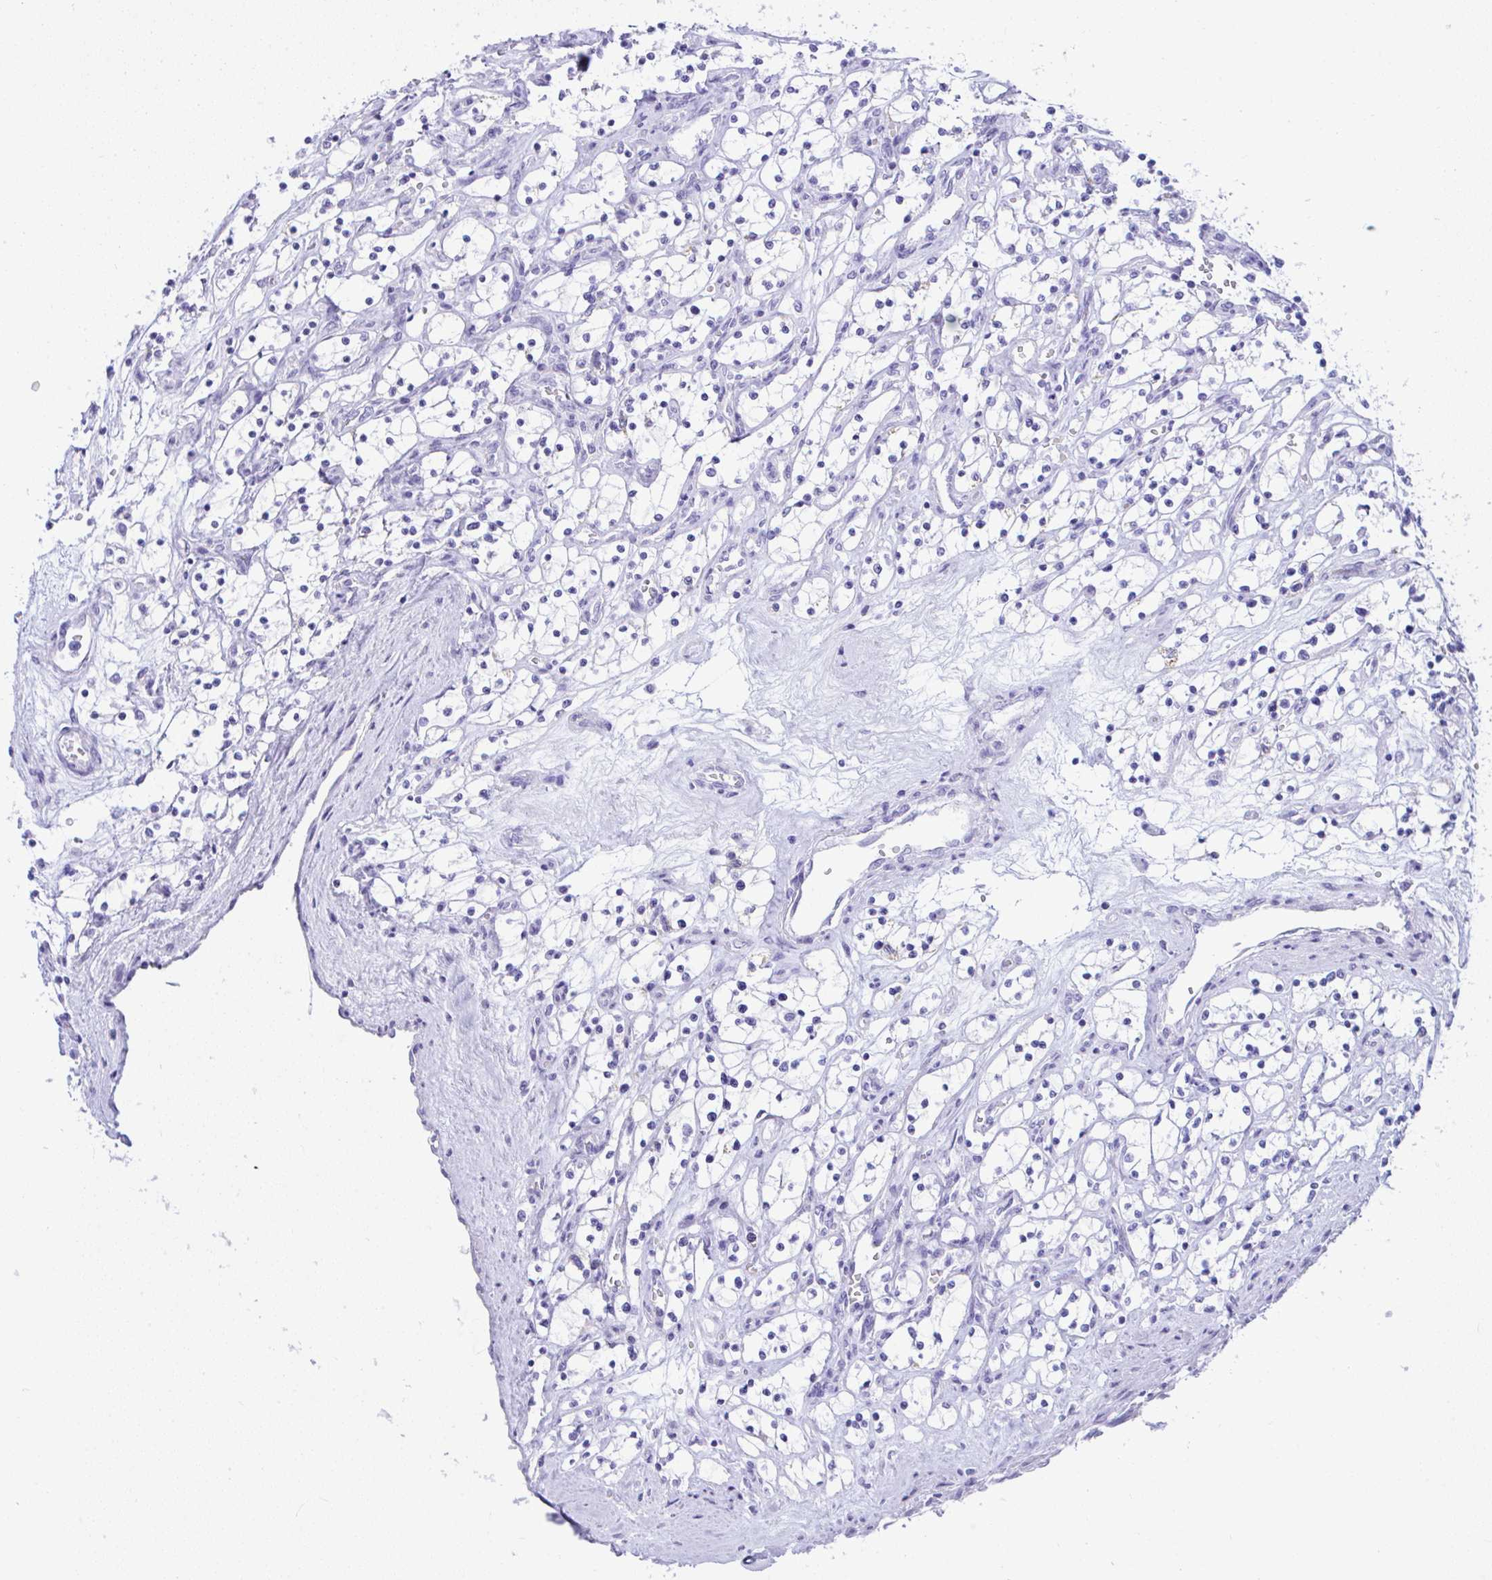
{"staining": {"intensity": "negative", "quantity": "none", "location": "none"}, "tissue": "renal cancer", "cell_type": "Tumor cells", "image_type": "cancer", "snomed": [{"axis": "morphology", "description": "Adenocarcinoma, NOS"}, {"axis": "topography", "description": "Kidney"}], "caption": "High power microscopy histopathology image of an immunohistochemistry (IHC) histopathology image of renal adenocarcinoma, revealing no significant expression in tumor cells.", "gene": "SEL1L2", "patient": {"sex": "female", "age": 69}}